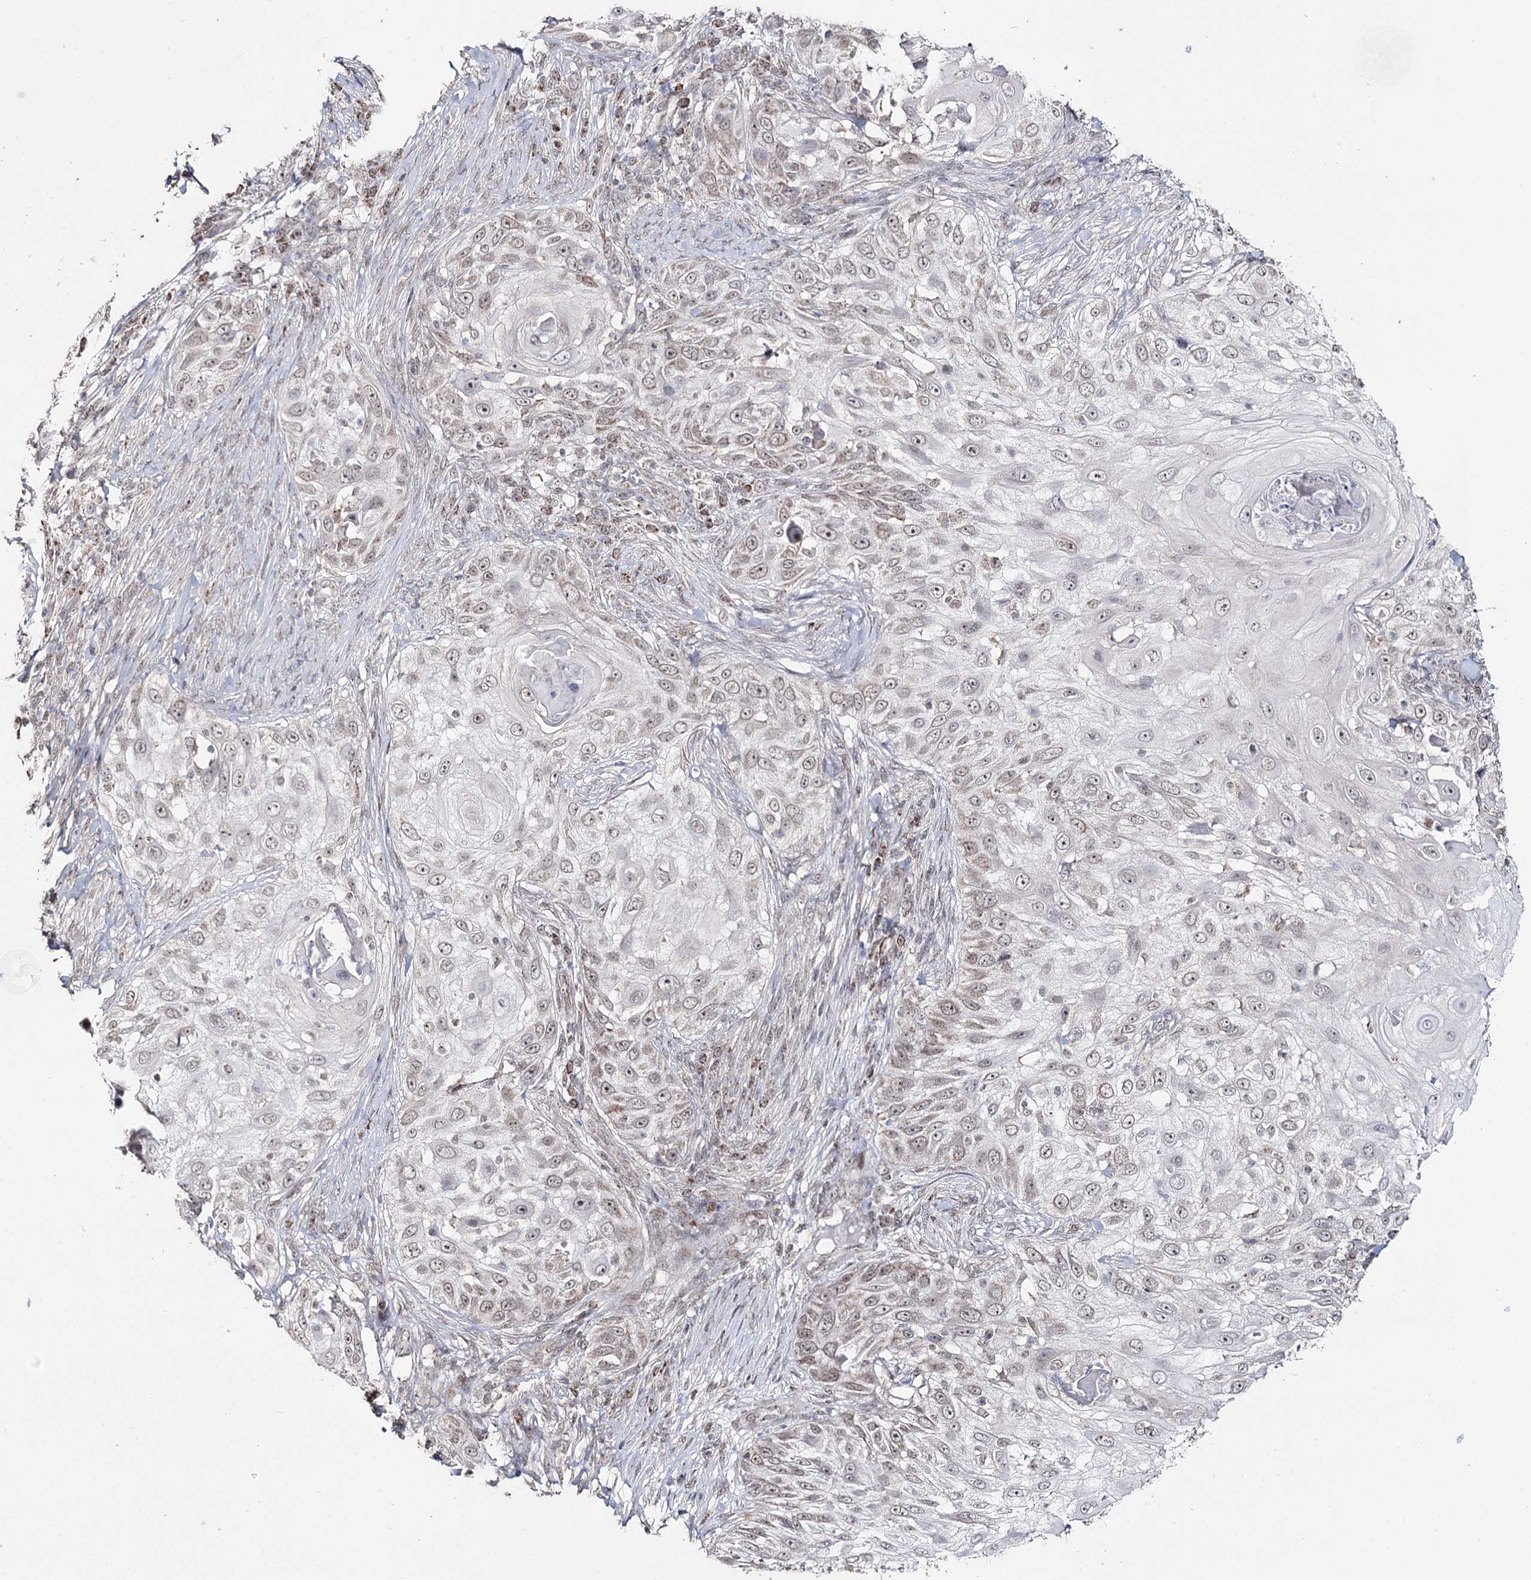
{"staining": {"intensity": "weak", "quantity": "25%-75%", "location": "cytoplasmic/membranous,nuclear"}, "tissue": "skin cancer", "cell_type": "Tumor cells", "image_type": "cancer", "snomed": [{"axis": "morphology", "description": "Squamous cell carcinoma, NOS"}, {"axis": "topography", "description": "Skin"}], "caption": "Weak cytoplasmic/membranous and nuclear positivity is appreciated in about 25%-75% of tumor cells in skin cancer.", "gene": "PDHX", "patient": {"sex": "female", "age": 44}}